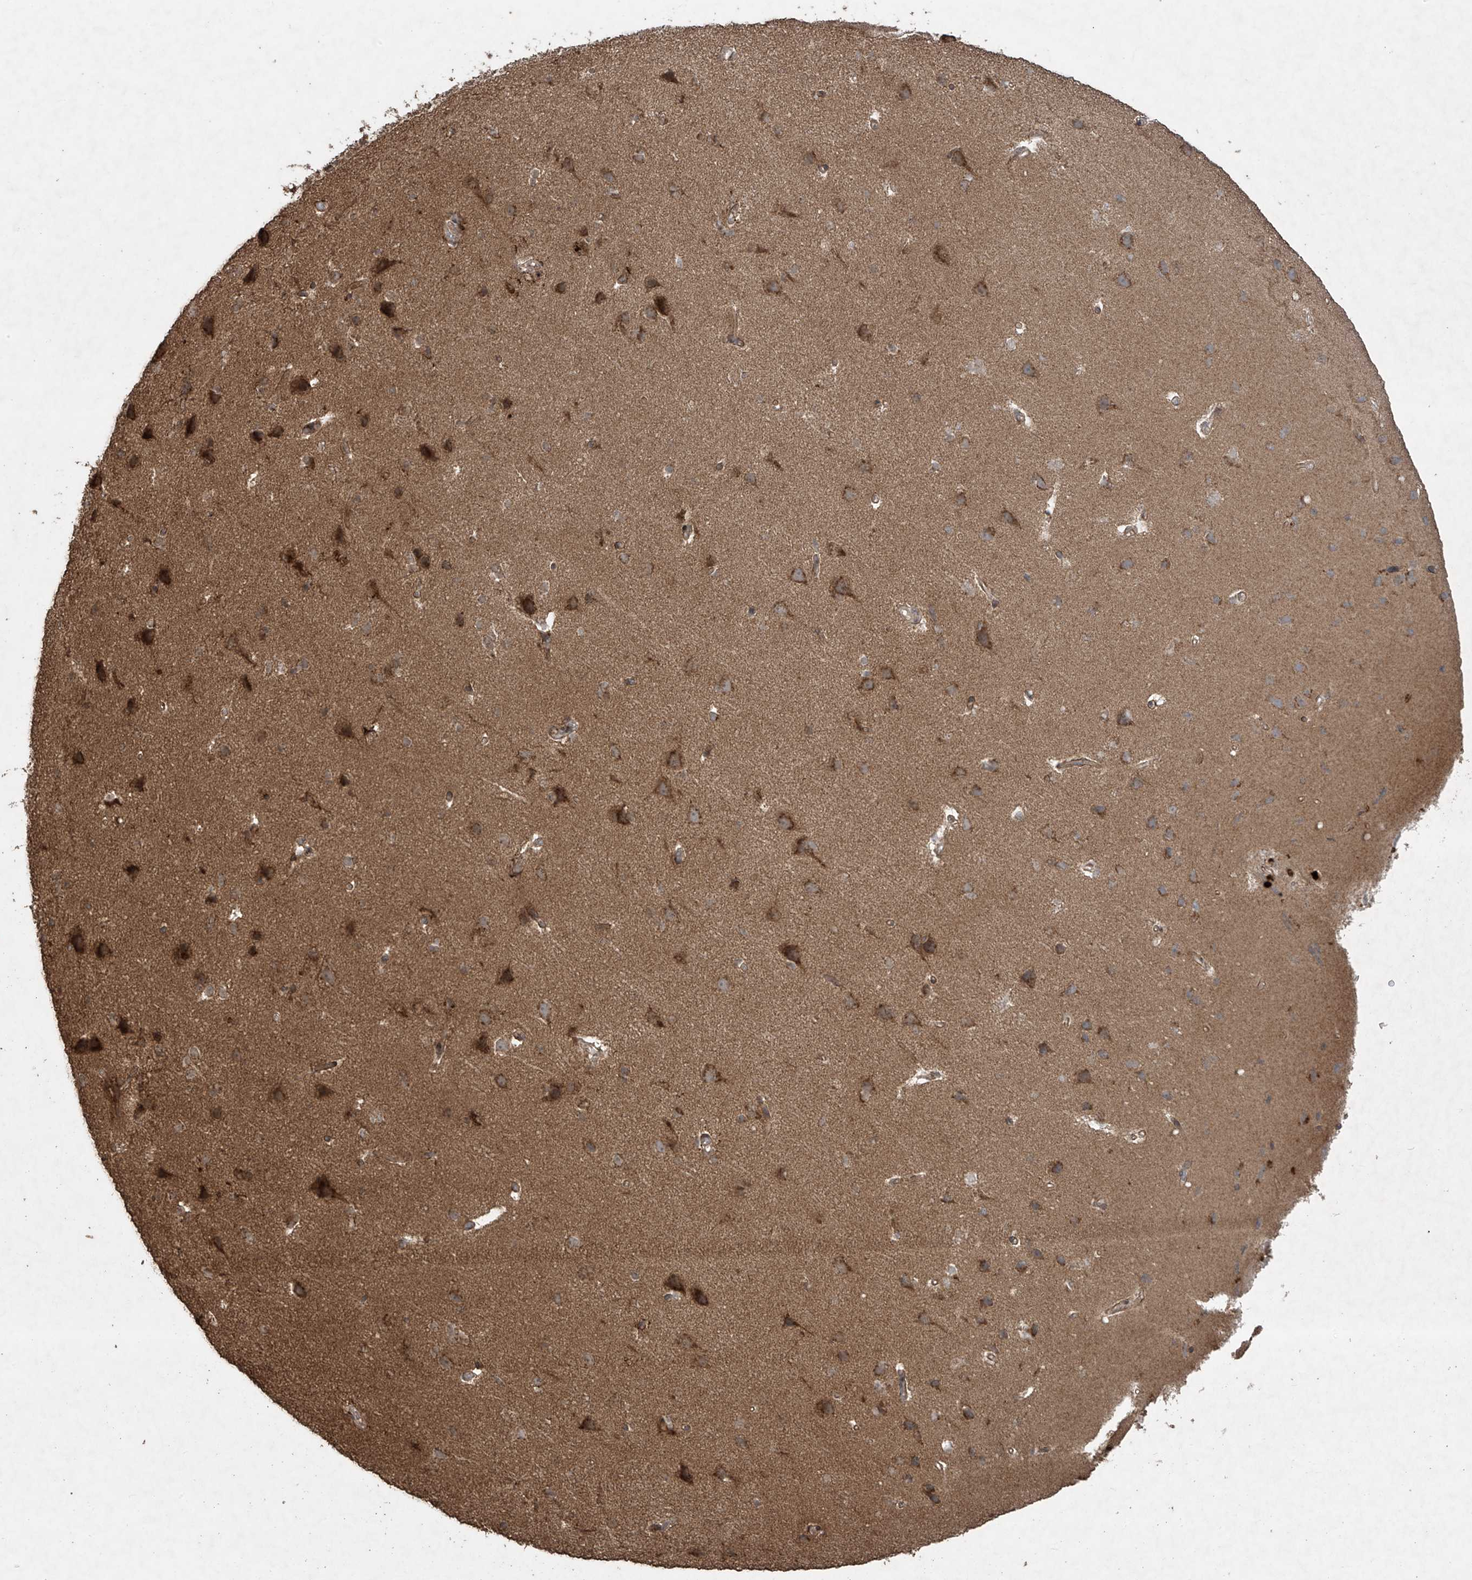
{"staining": {"intensity": "moderate", "quantity": ">75%", "location": "cytoplasmic/membranous"}, "tissue": "cerebral cortex", "cell_type": "Endothelial cells", "image_type": "normal", "snomed": [{"axis": "morphology", "description": "Normal tissue, NOS"}, {"axis": "topography", "description": "Cerebral cortex"}], "caption": "This histopathology image reveals immunohistochemistry (IHC) staining of unremarkable human cerebral cortex, with medium moderate cytoplasmic/membranous positivity in approximately >75% of endothelial cells.", "gene": "PGPEP1", "patient": {"sex": "male", "age": 34}}